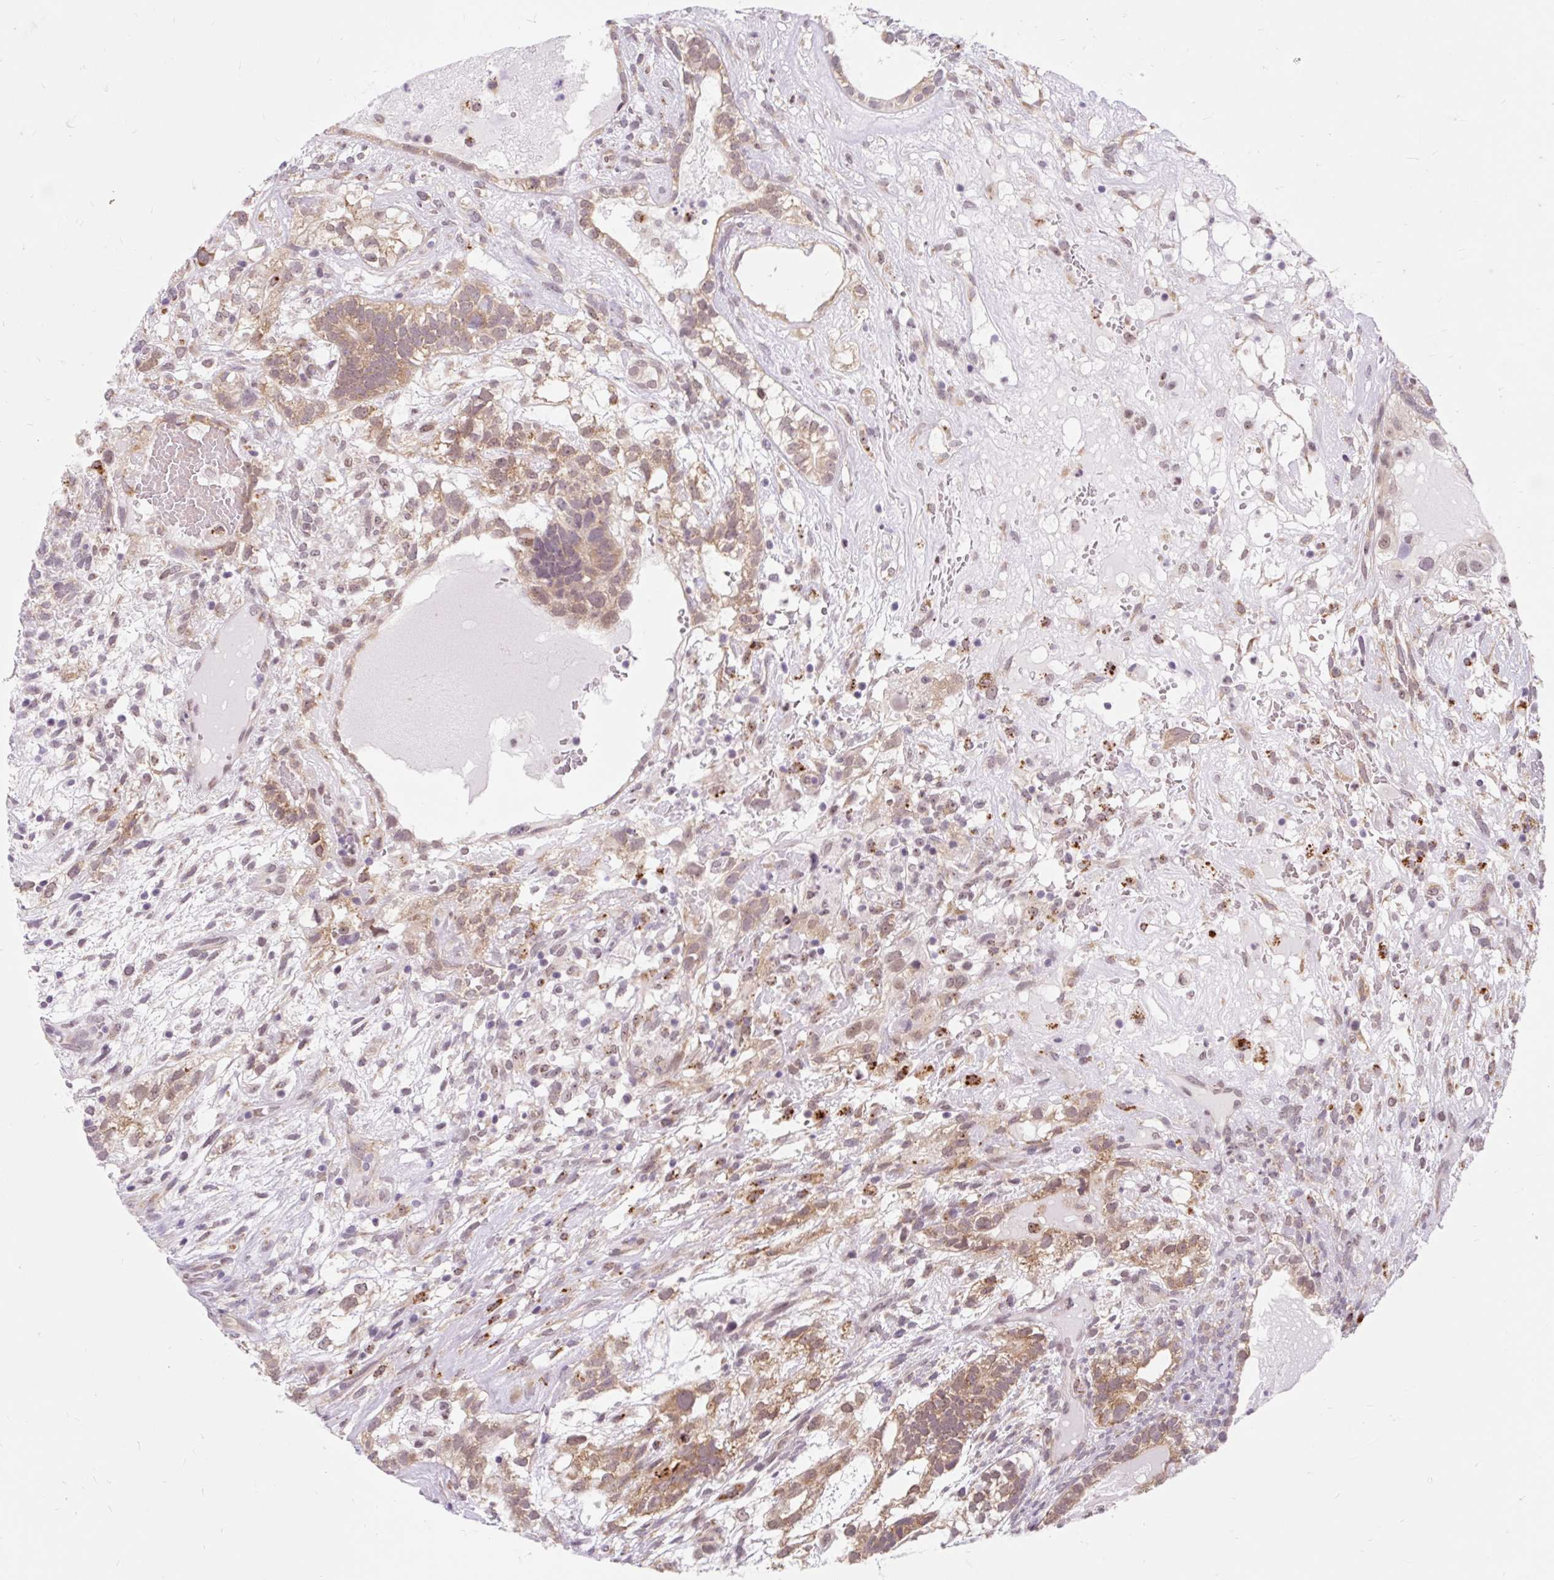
{"staining": {"intensity": "moderate", "quantity": ">75%", "location": "cytoplasmic/membranous"}, "tissue": "testis cancer", "cell_type": "Tumor cells", "image_type": "cancer", "snomed": [{"axis": "morphology", "description": "Seminoma, NOS"}, {"axis": "morphology", "description": "Carcinoma, Embryonal, NOS"}, {"axis": "topography", "description": "Testis"}], "caption": "Immunohistochemistry micrograph of seminoma (testis) stained for a protein (brown), which demonstrates medium levels of moderate cytoplasmic/membranous staining in about >75% of tumor cells.", "gene": "SRSF10", "patient": {"sex": "male", "age": 41}}